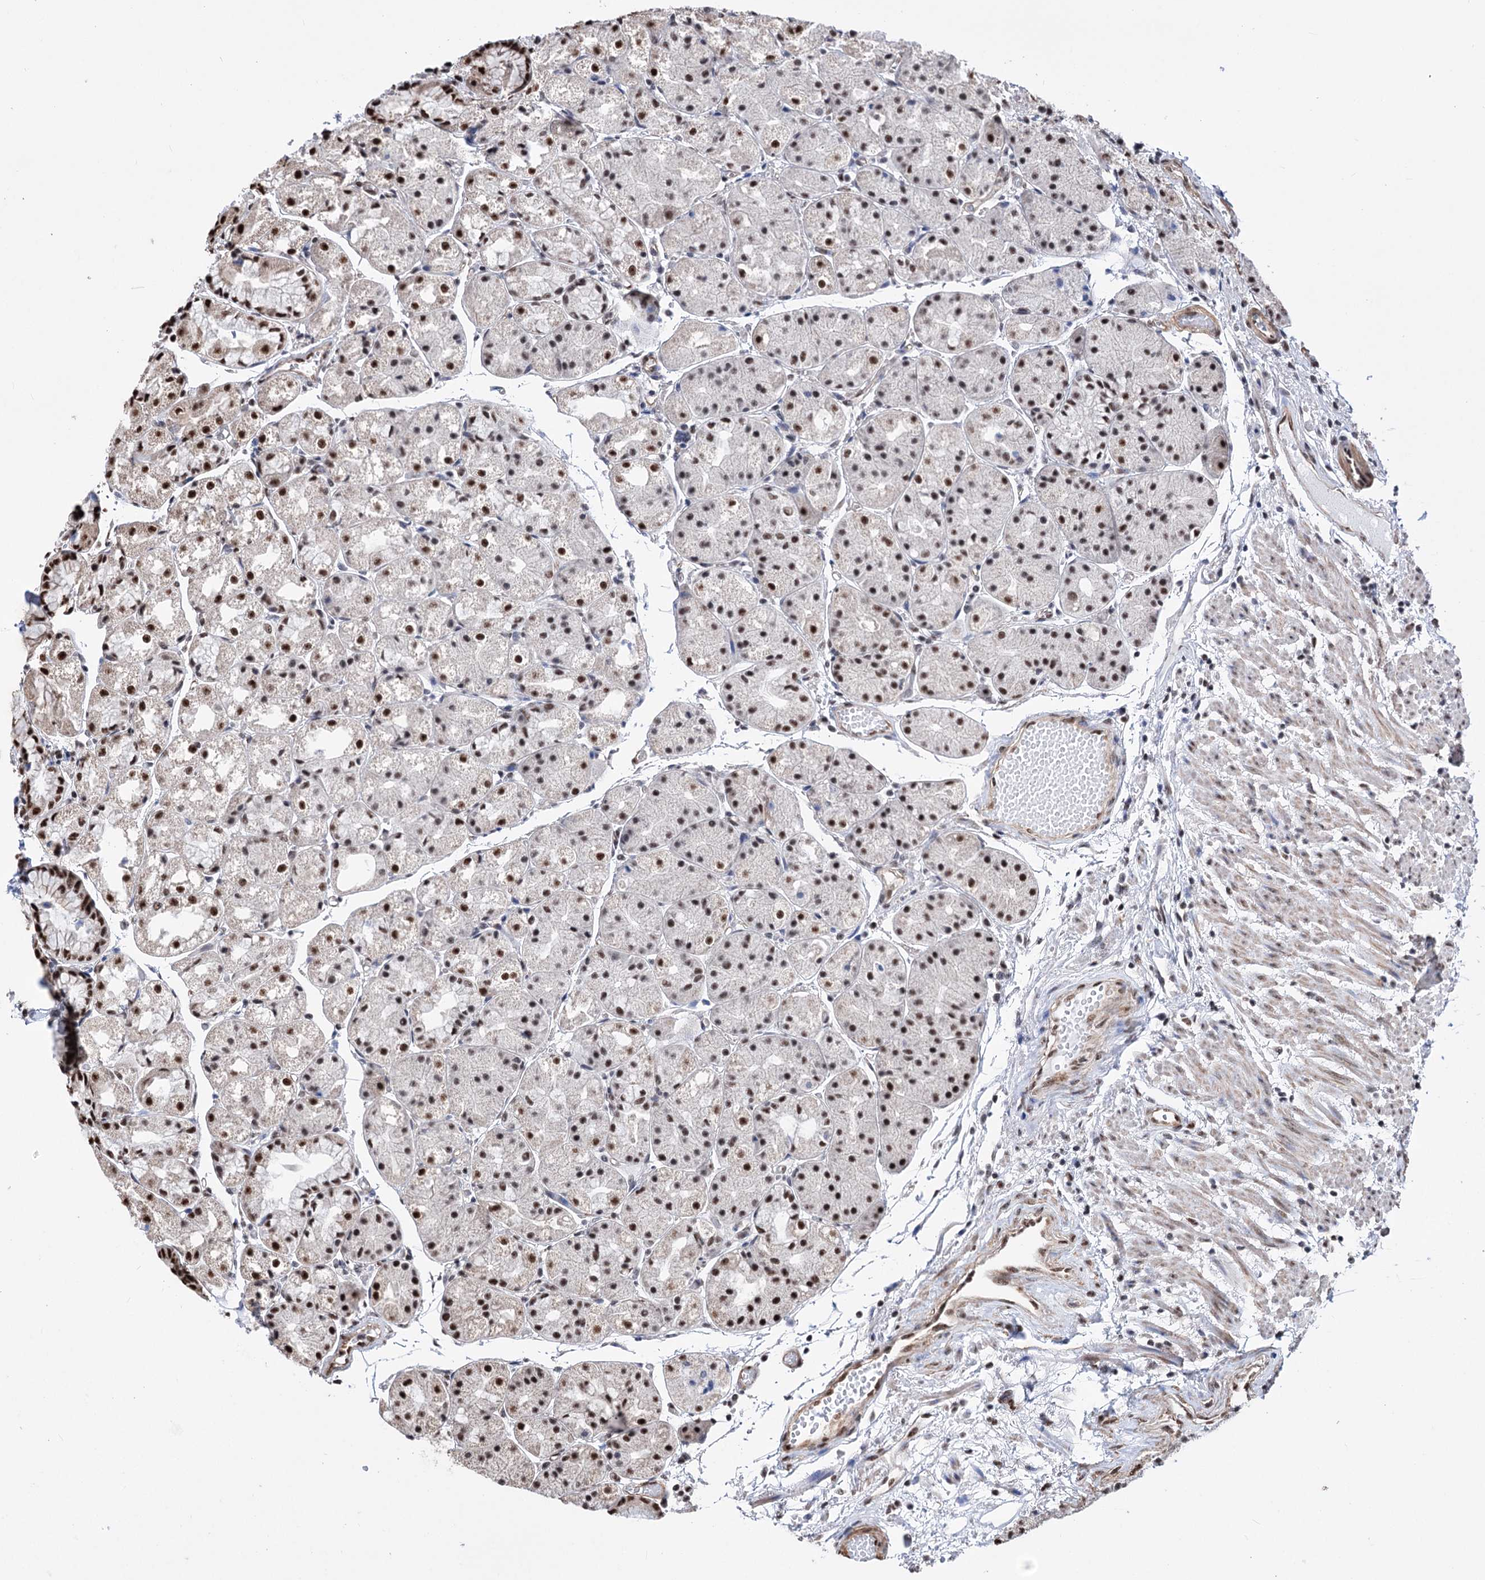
{"staining": {"intensity": "moderate", "quantity": ">75%", "location": "nuclear"}, "tissue": "stomach", "cell_type": "Glandular cells", "image_type": "normal", "snomed": [{"axis": "morphology", "description": "Normal tissue, NOS"}, {"axis": "topography", "description": "Stomach, upper"}], "caption": "Immunohistochemical staining of normal human stomach reveals >75% levels of moderate nuclear protein expression in about >75% of glandular cells.", "gene": "CHMP7", "patient": {"sex": "male", "age": 72}}